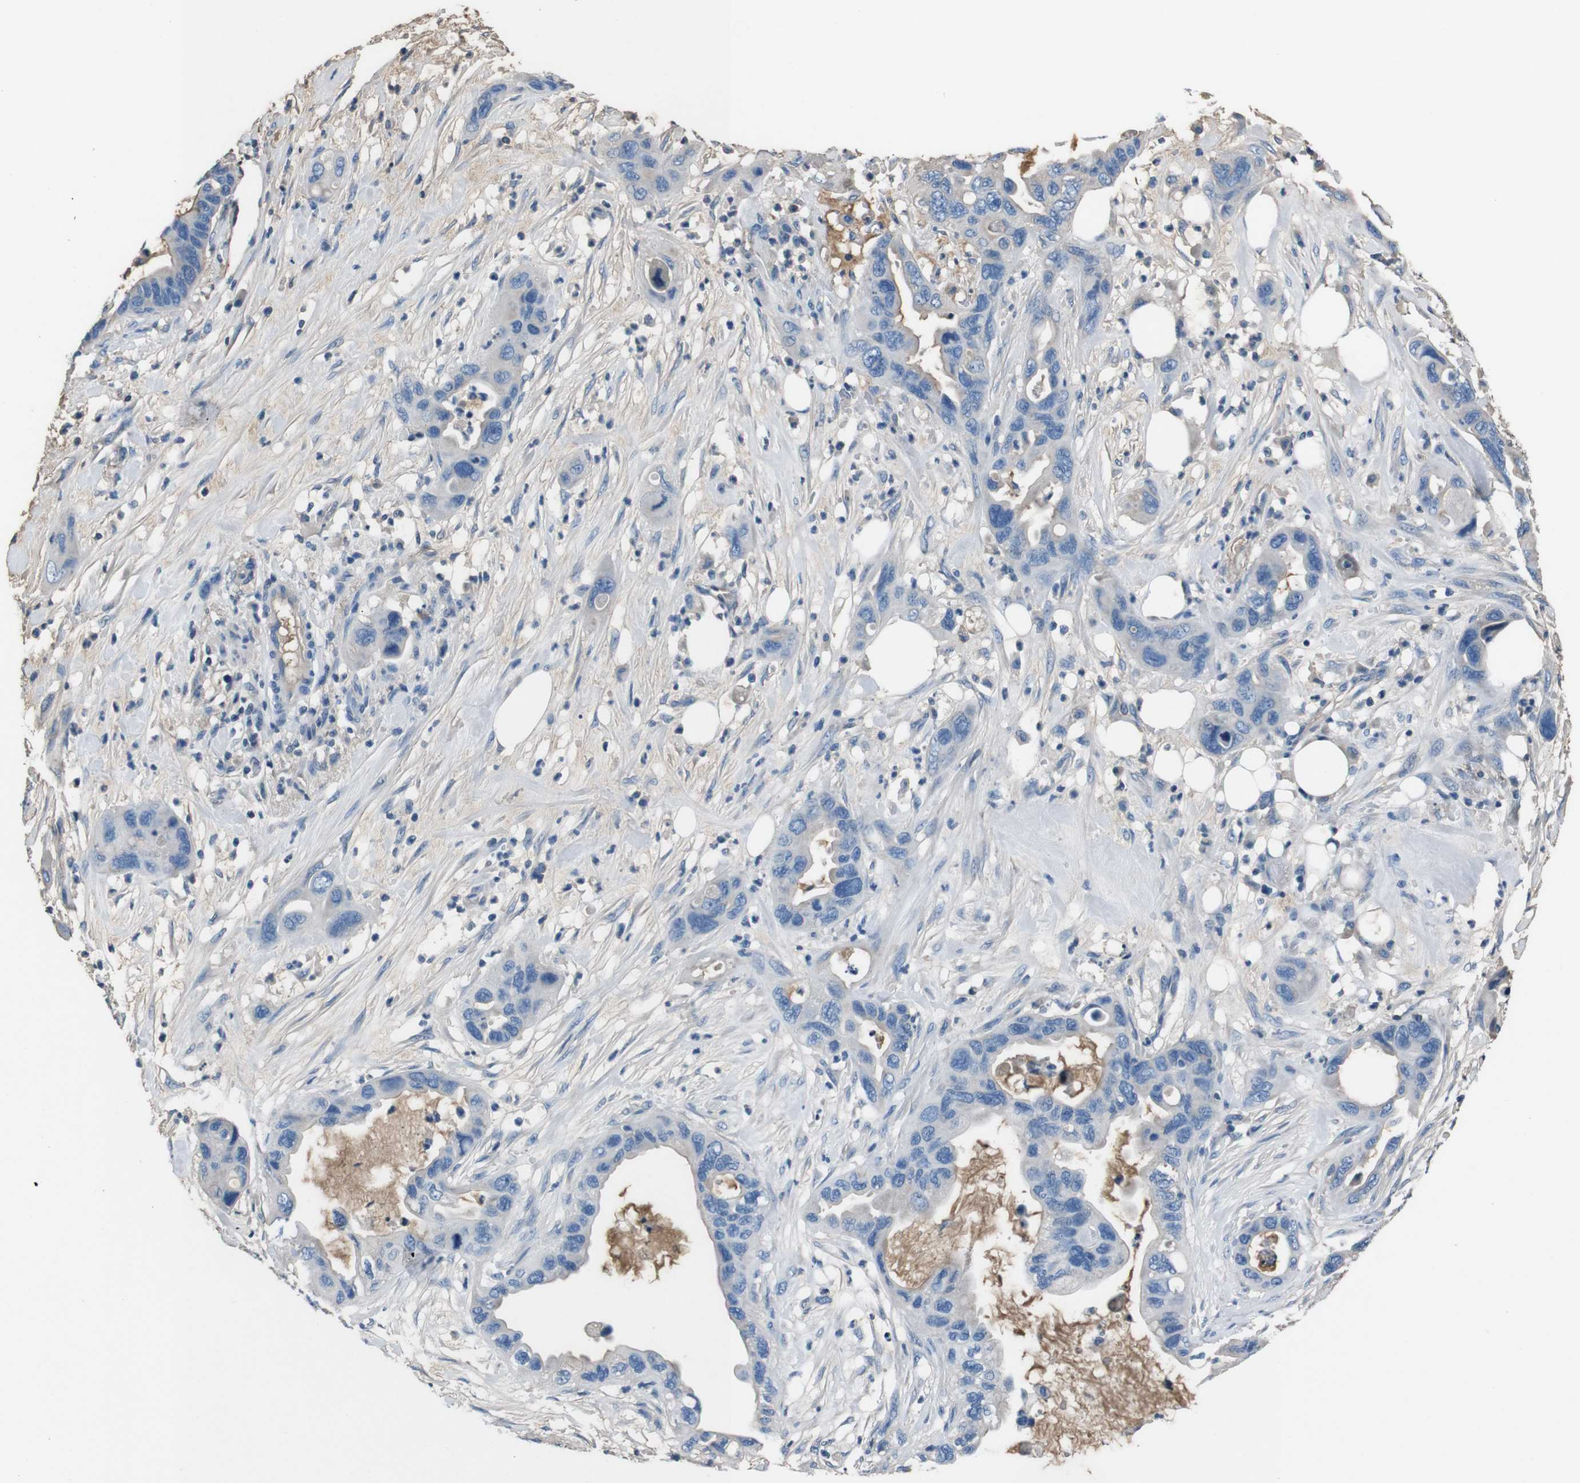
{"staining": {"intensity": "negative", "quantity": "none", "location": "none"}, "tissue": "pancreatic cancer", "cell_type": "Tumor cells", "image_type": "cancer", "snomed": [{"axis": "morphology", "description": "Adenocarcinoma, NOS"}, {"axis": "topography", "description": "Pancreas"}], "caption": "An immunohistochemistry photomicrograph of pancreatic cancer is shown. There is no staining in tumor cells of pancreatic cancer.", "gene": "LEP", "patient": {"sex": "female", "age": 71}}